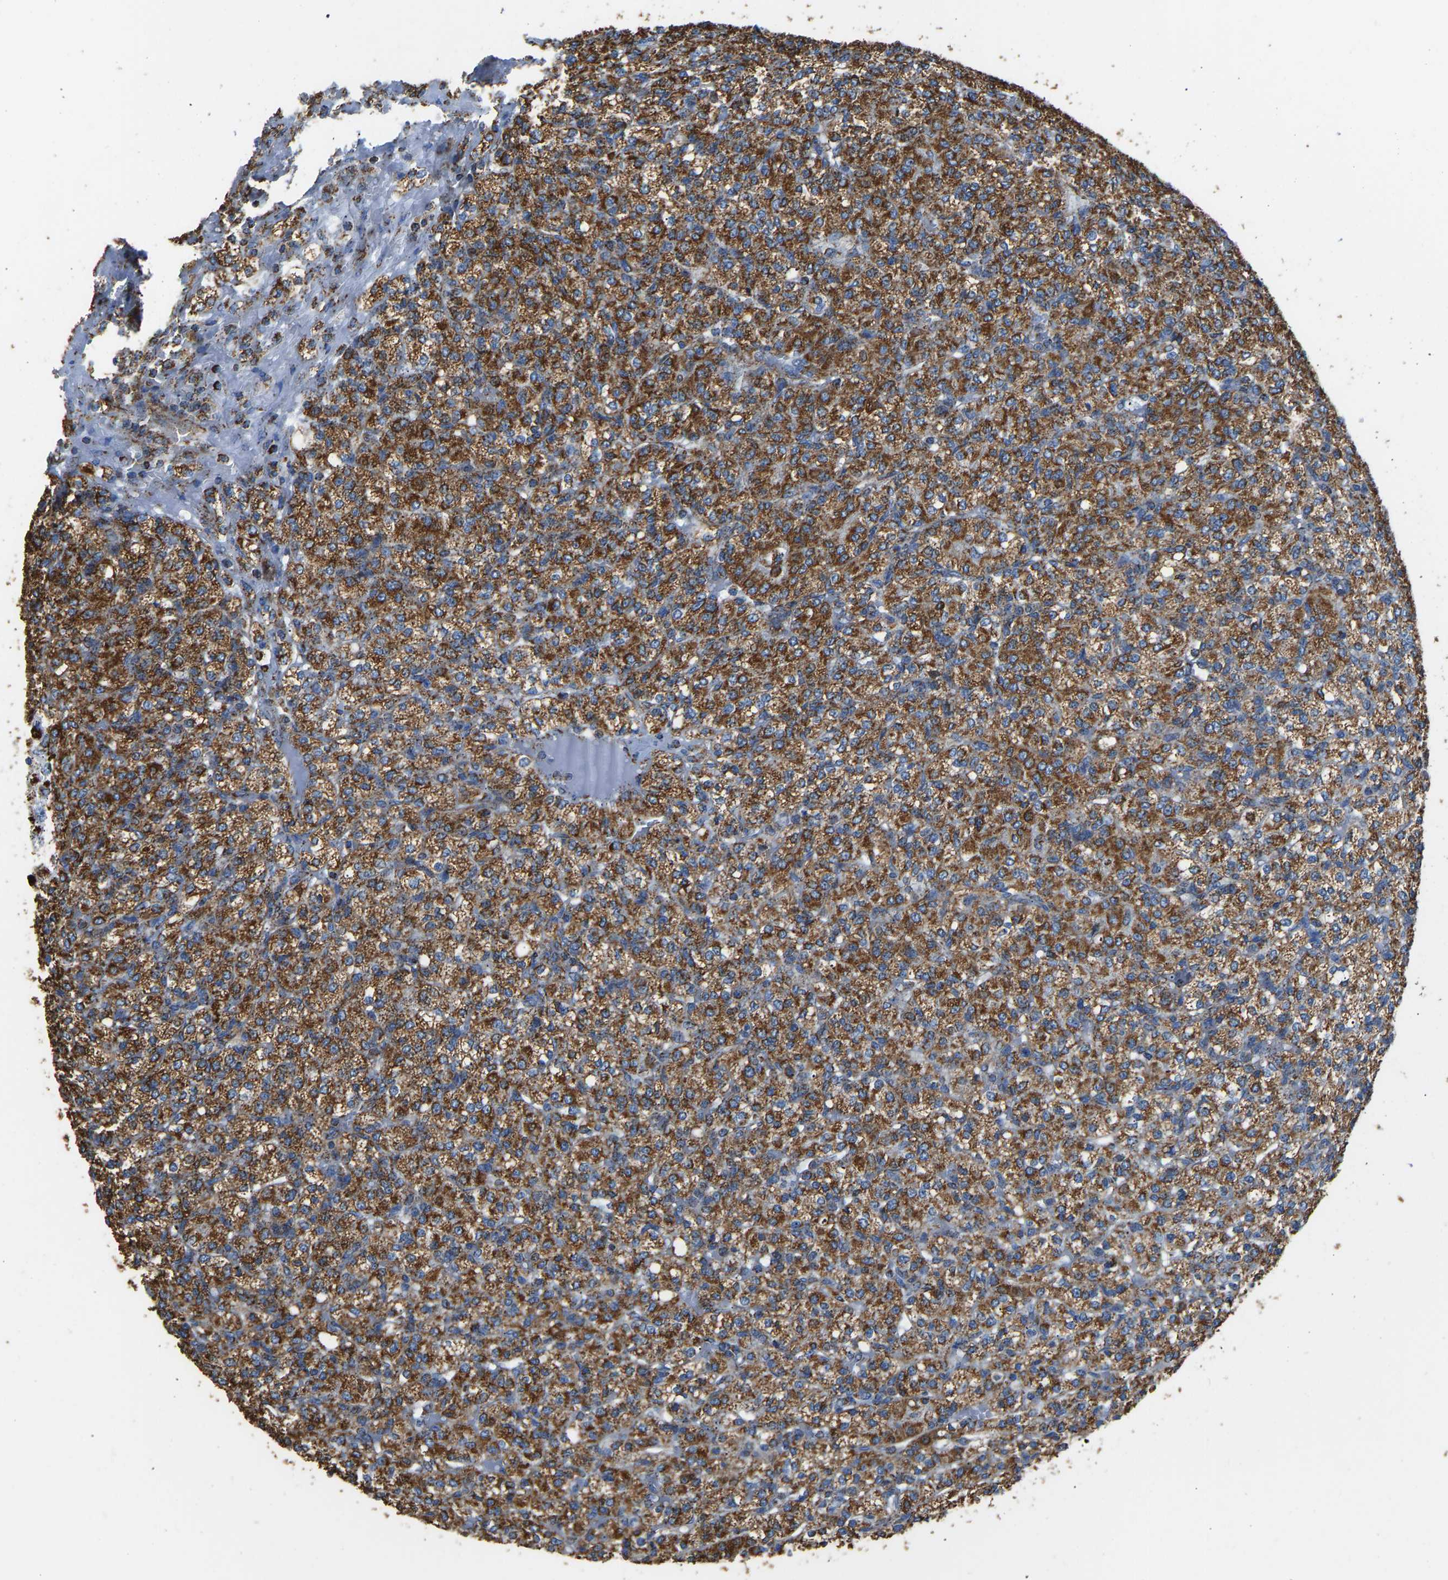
{"staining": {"intensity": "strong", "quantity": ">75%", "location": "cytoplasmic/membranous"}, "tissue": "renal cancer", "cell_type": "Tumor cells", "image_type": "cancer", "snomed": [{"axis": "morphology", "description": "Adenocarcinoma, NOS"}, {"axis": "topography", "description": "Kidney"}], "caption": "Renal cancer was stained to show a protein in brown. There is high levels of strong cytoplasmic/membranous staining in approximately >75% of tumor cells. Immunohistochemistry (ihc) stains the protein of interest in brown and the nuclei are stained blue.", "gene": "IRX6", "patient": {"sex": "male", "age": 77}}